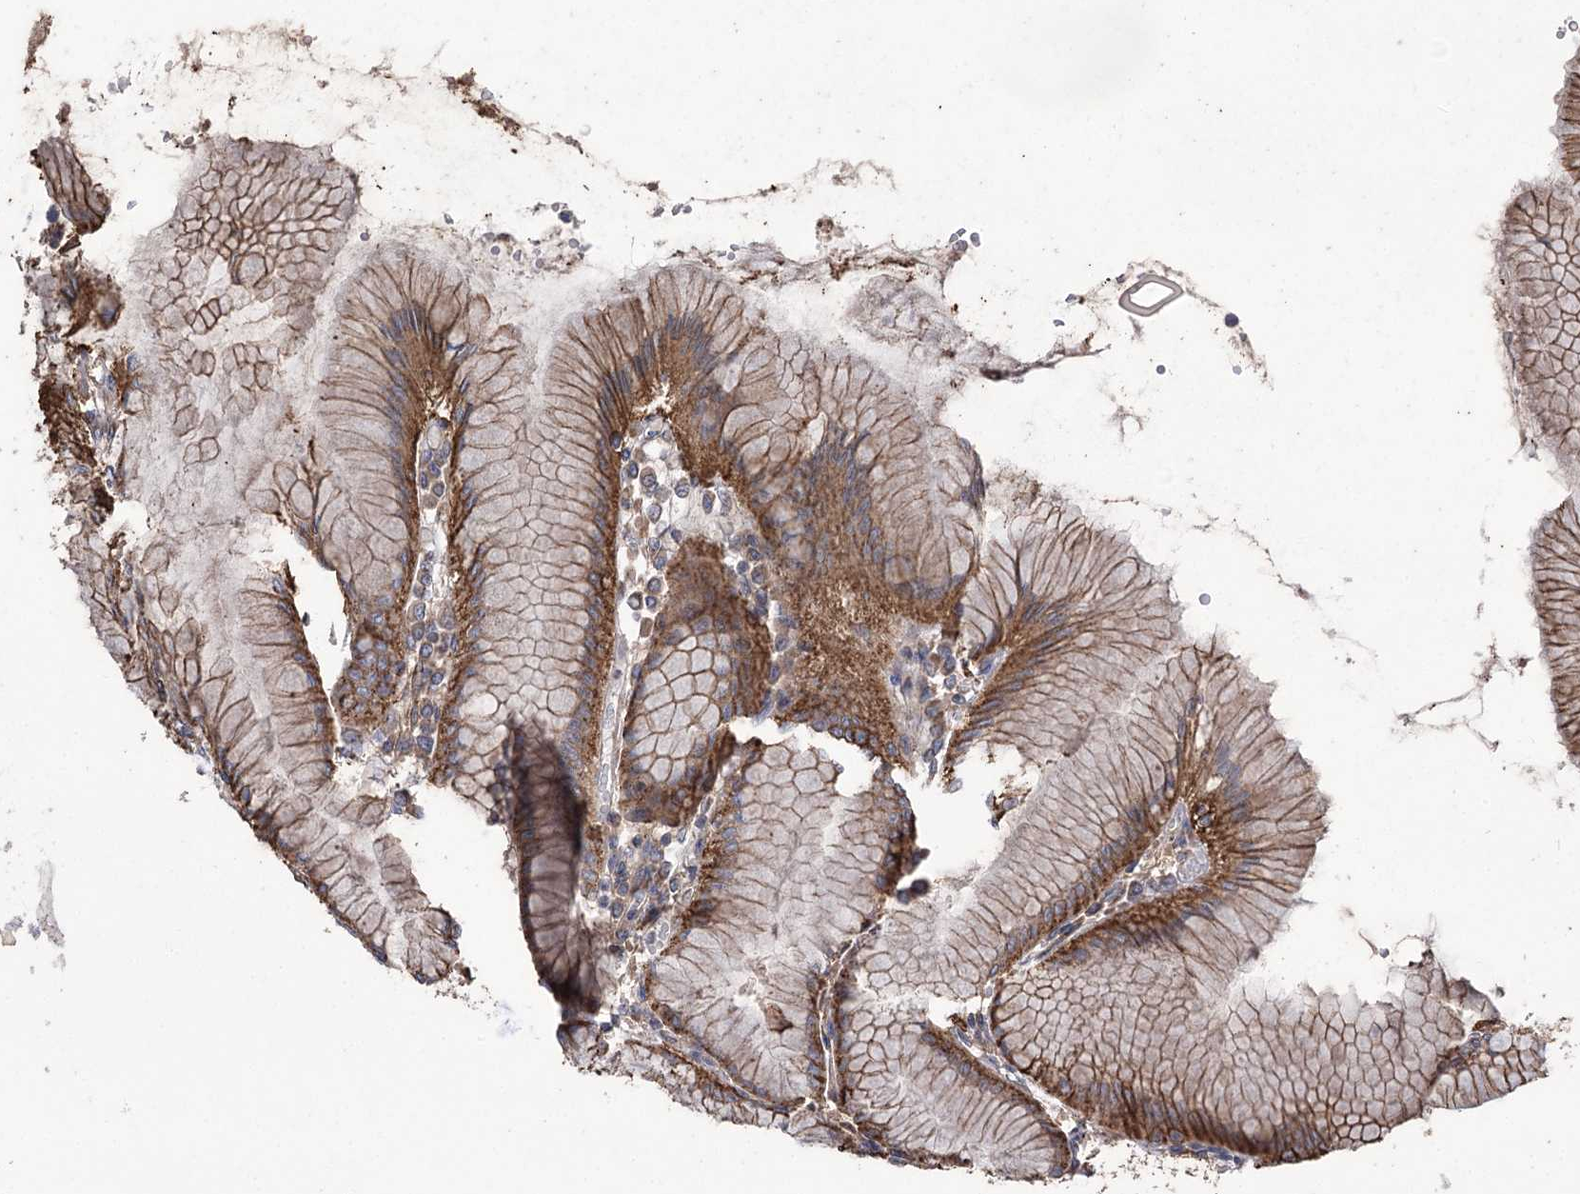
{"staining": {"intensity": "strong", "quantity": ">75%", "location": "cytoplasmic/membranous"}, "tissue": "stomach", "cell_type": "Glandular cells", "image_type": "normal", "snomed": [{"axis": "morphology", "description": "Normal tissue, NOS"}, {"axis": "topography", "description": "Stomach"}], "caption": "An IHC image of unremarkable tissue is shown. Protein staining in brown highlights strong cytoplasmic/membranous positivity in stomach within glandular cells. Nuclei are stained in blue.", "gene": "PRSS53", "patient": {"sex": "female", "age": 57}}